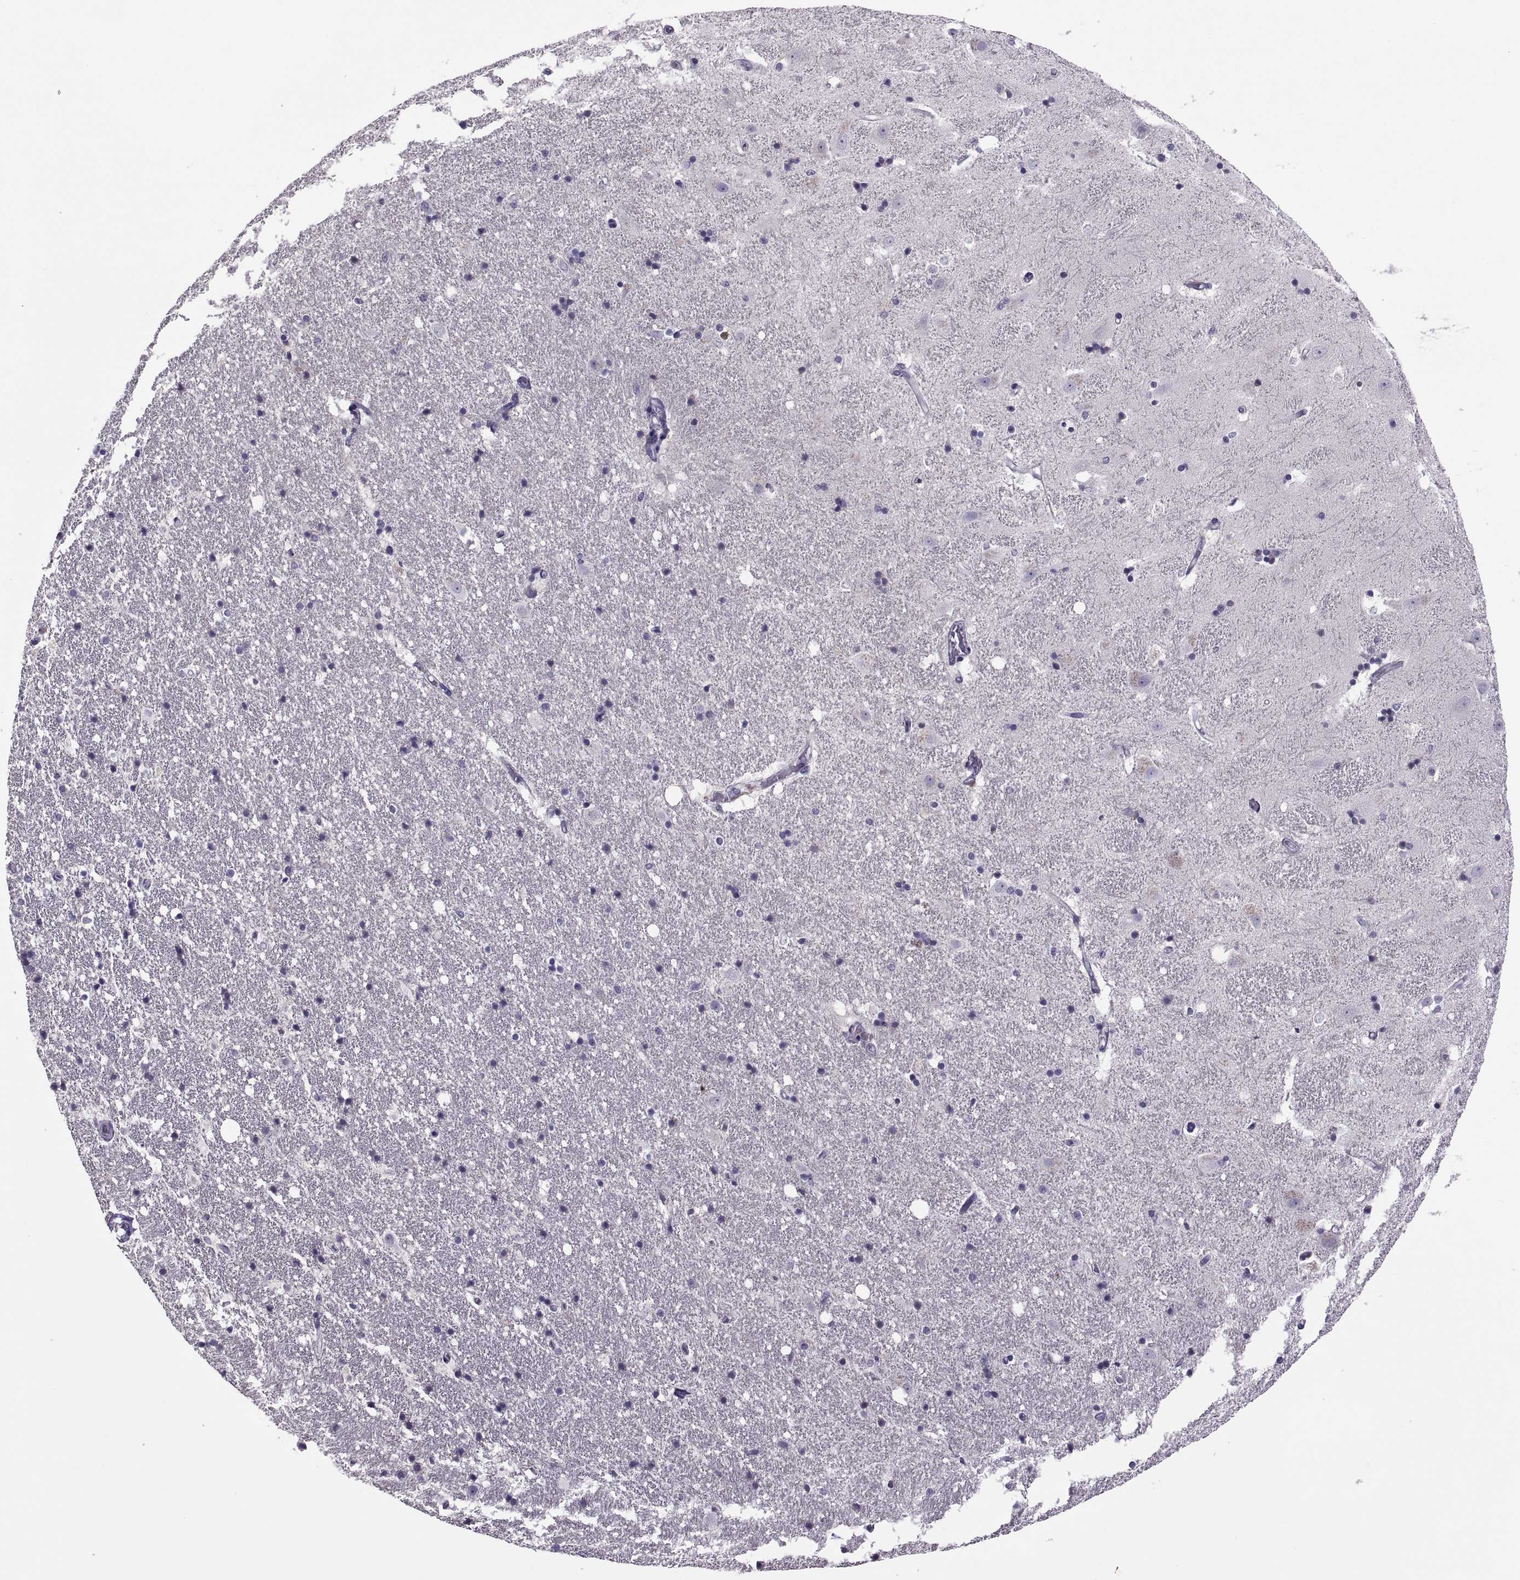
{"staining": {"intensity": "negative", "quantity": "none", "location": "none"}, "tissue": "hippocampus", "cell_type": "Glial cells", "image_type": "normal", "snomed": [{"axis": "morphology", "description": "Normal tissue, NOS"}, {"axis": "topography", "description": "Hippocampus"}], "caption": "Immunohistochemistry (IHC) histopathology image of unremarkable human hippocampus stained for a protein (brown), which demonstrates no staining in glial cells.", "gene": "MAGEB1", "patient": {"sex": "male", "age": 49}}